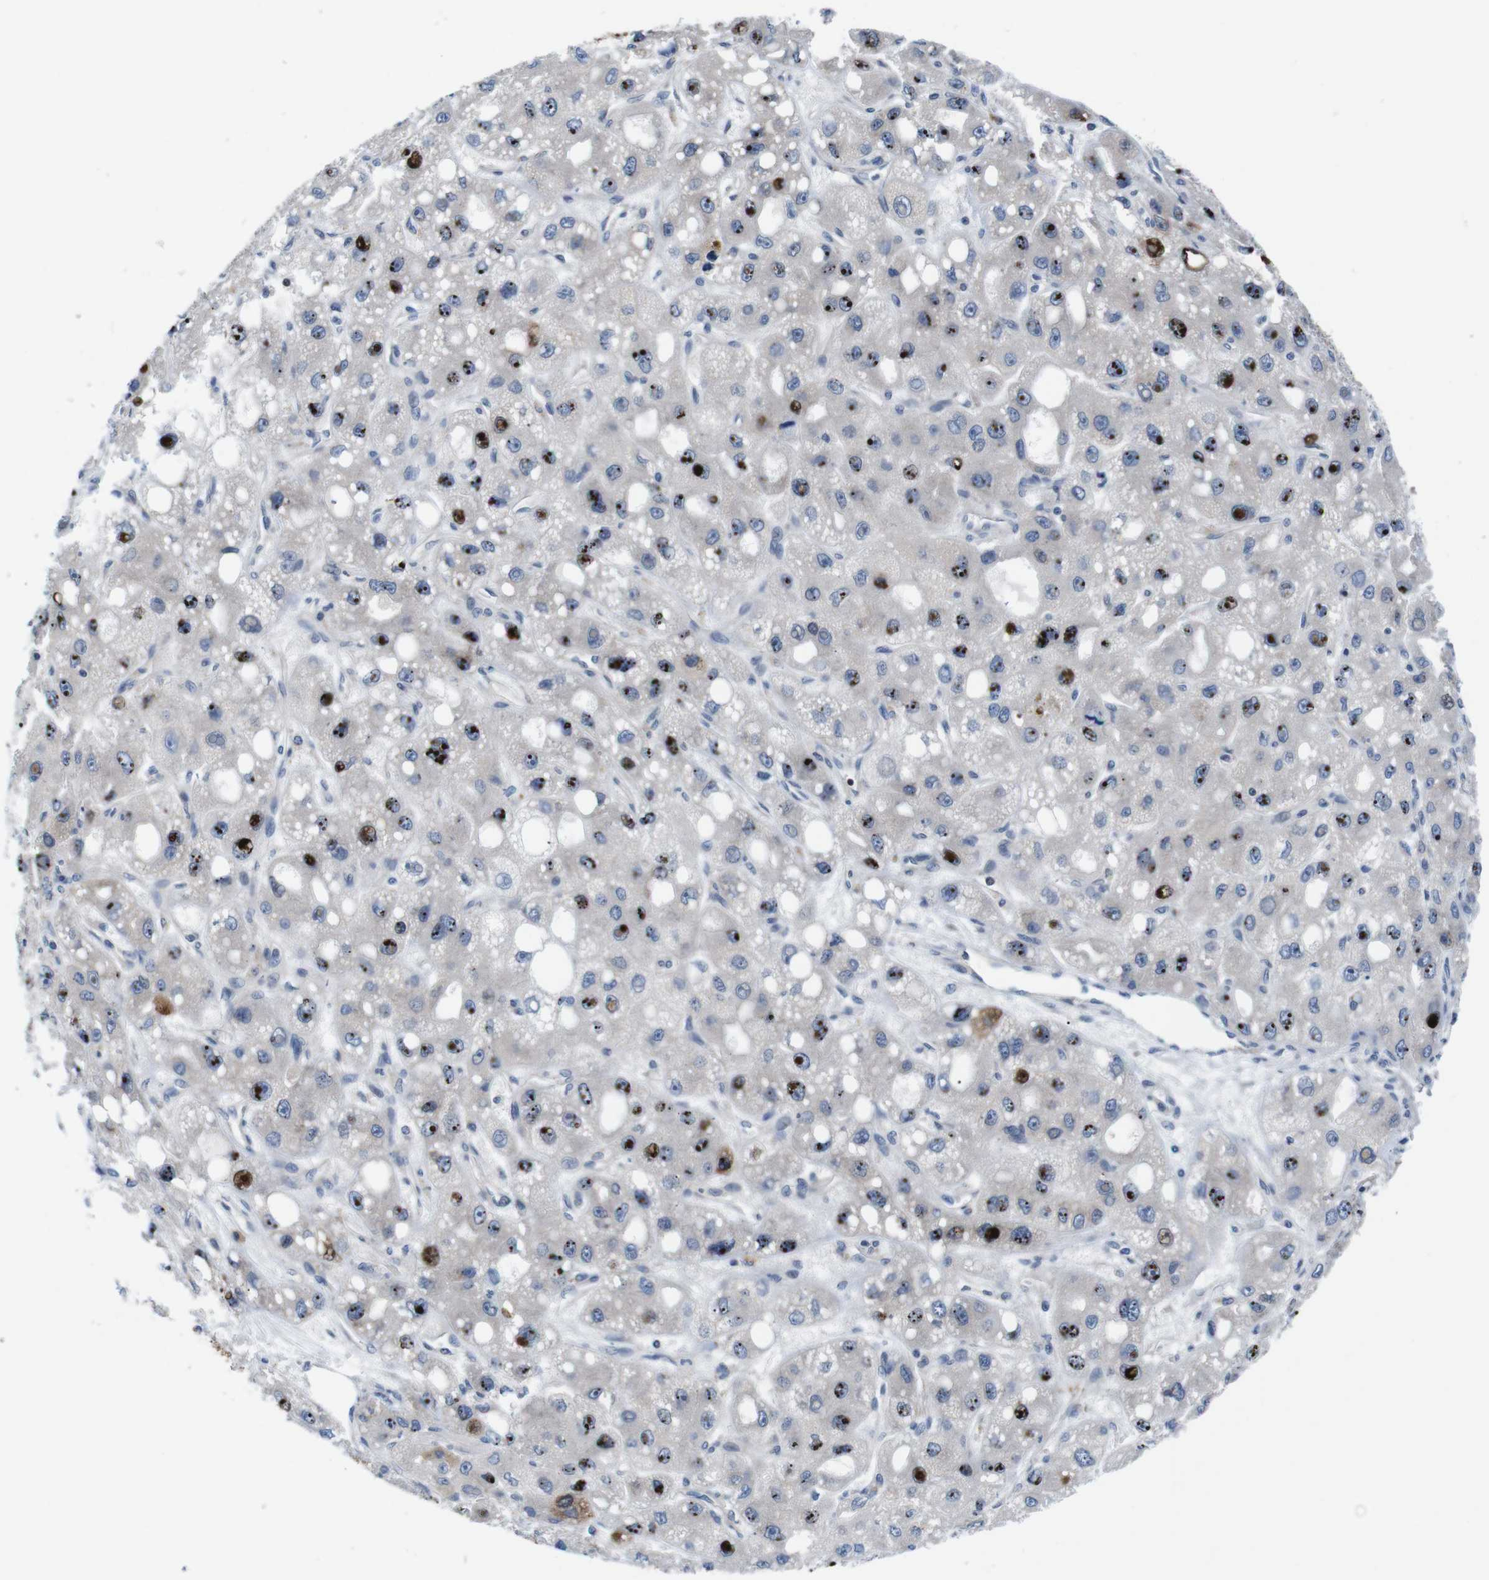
{"staining": {"intensity": "strong", "quantity": ">75%", "location": "nuclear"}, "tissue": "liver cancer", "cell_type": "Tumor cells", "image_type": "cancer", "snomed": [{"axis": "morphology", "description": "Carcinoma, Hepatocellular, NOS"}, {"axis": "topography", "description": "Liver"}], "caption": "About >75% of tumor cells in human liver cancer display strong nuclear protein staining as visualized by brown immunohistochemical staining.", "gene": "JAK1", "patient": {"sex": "male", "age": 55}}